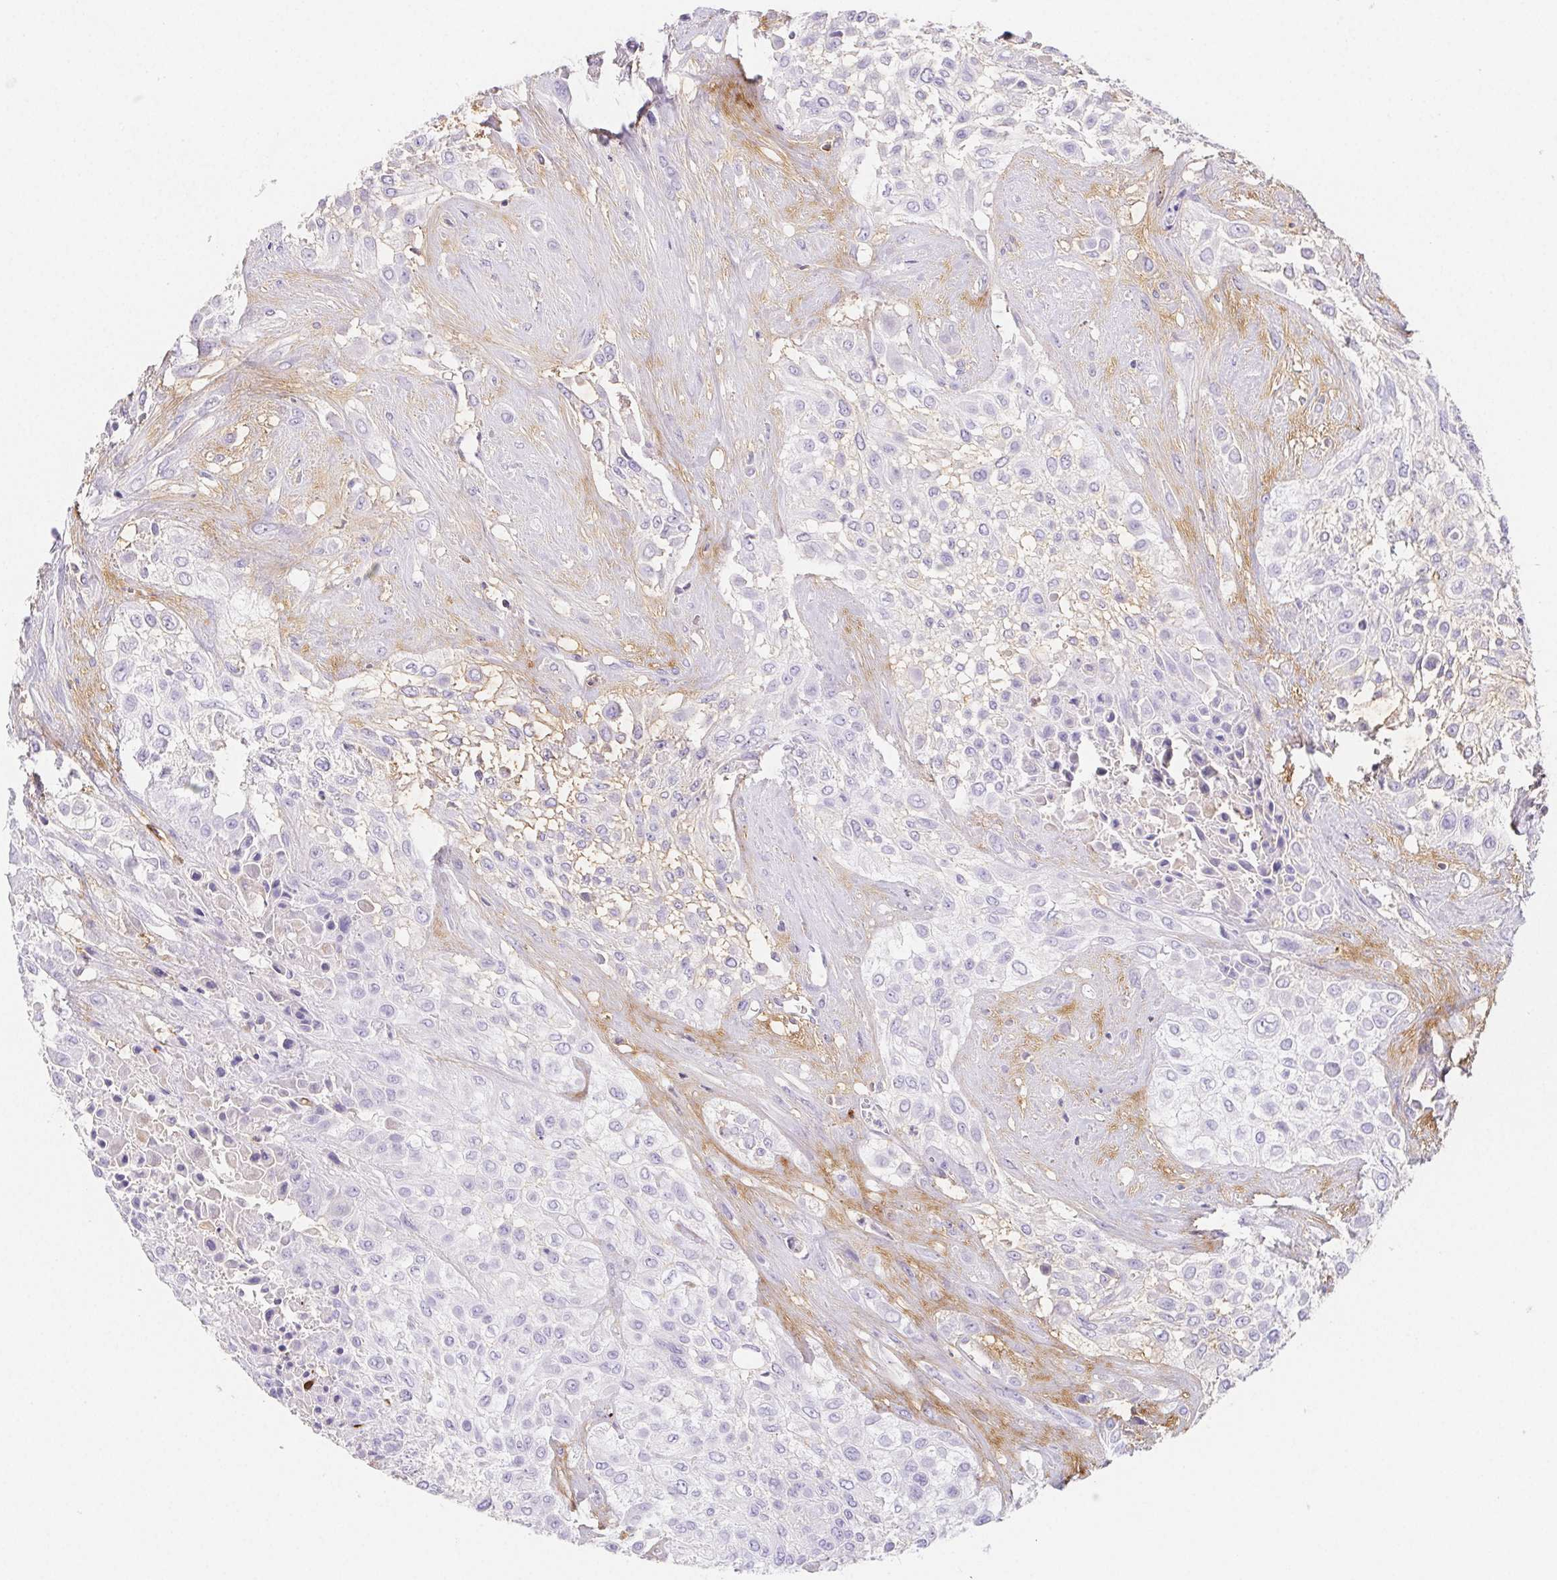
{"staining": {"intensity": "negative", "quantity": "none", "location": "none"}, "tissue": "urothelial cancer", "cell_type": "Tumor cells", "image_type": "cancer", "snomed": [{"axis": "morphology", "description": "Urothelial carcinoma, High grade"}, {"axis": "topography", "description": "Urinary bladder"}], "caption": "An image of urothelial cancer stained for a protein demonstrates no brown staining in tumor cells.", "gene": "ITIH2", "patient": {"sex": "male", "age": 57}}